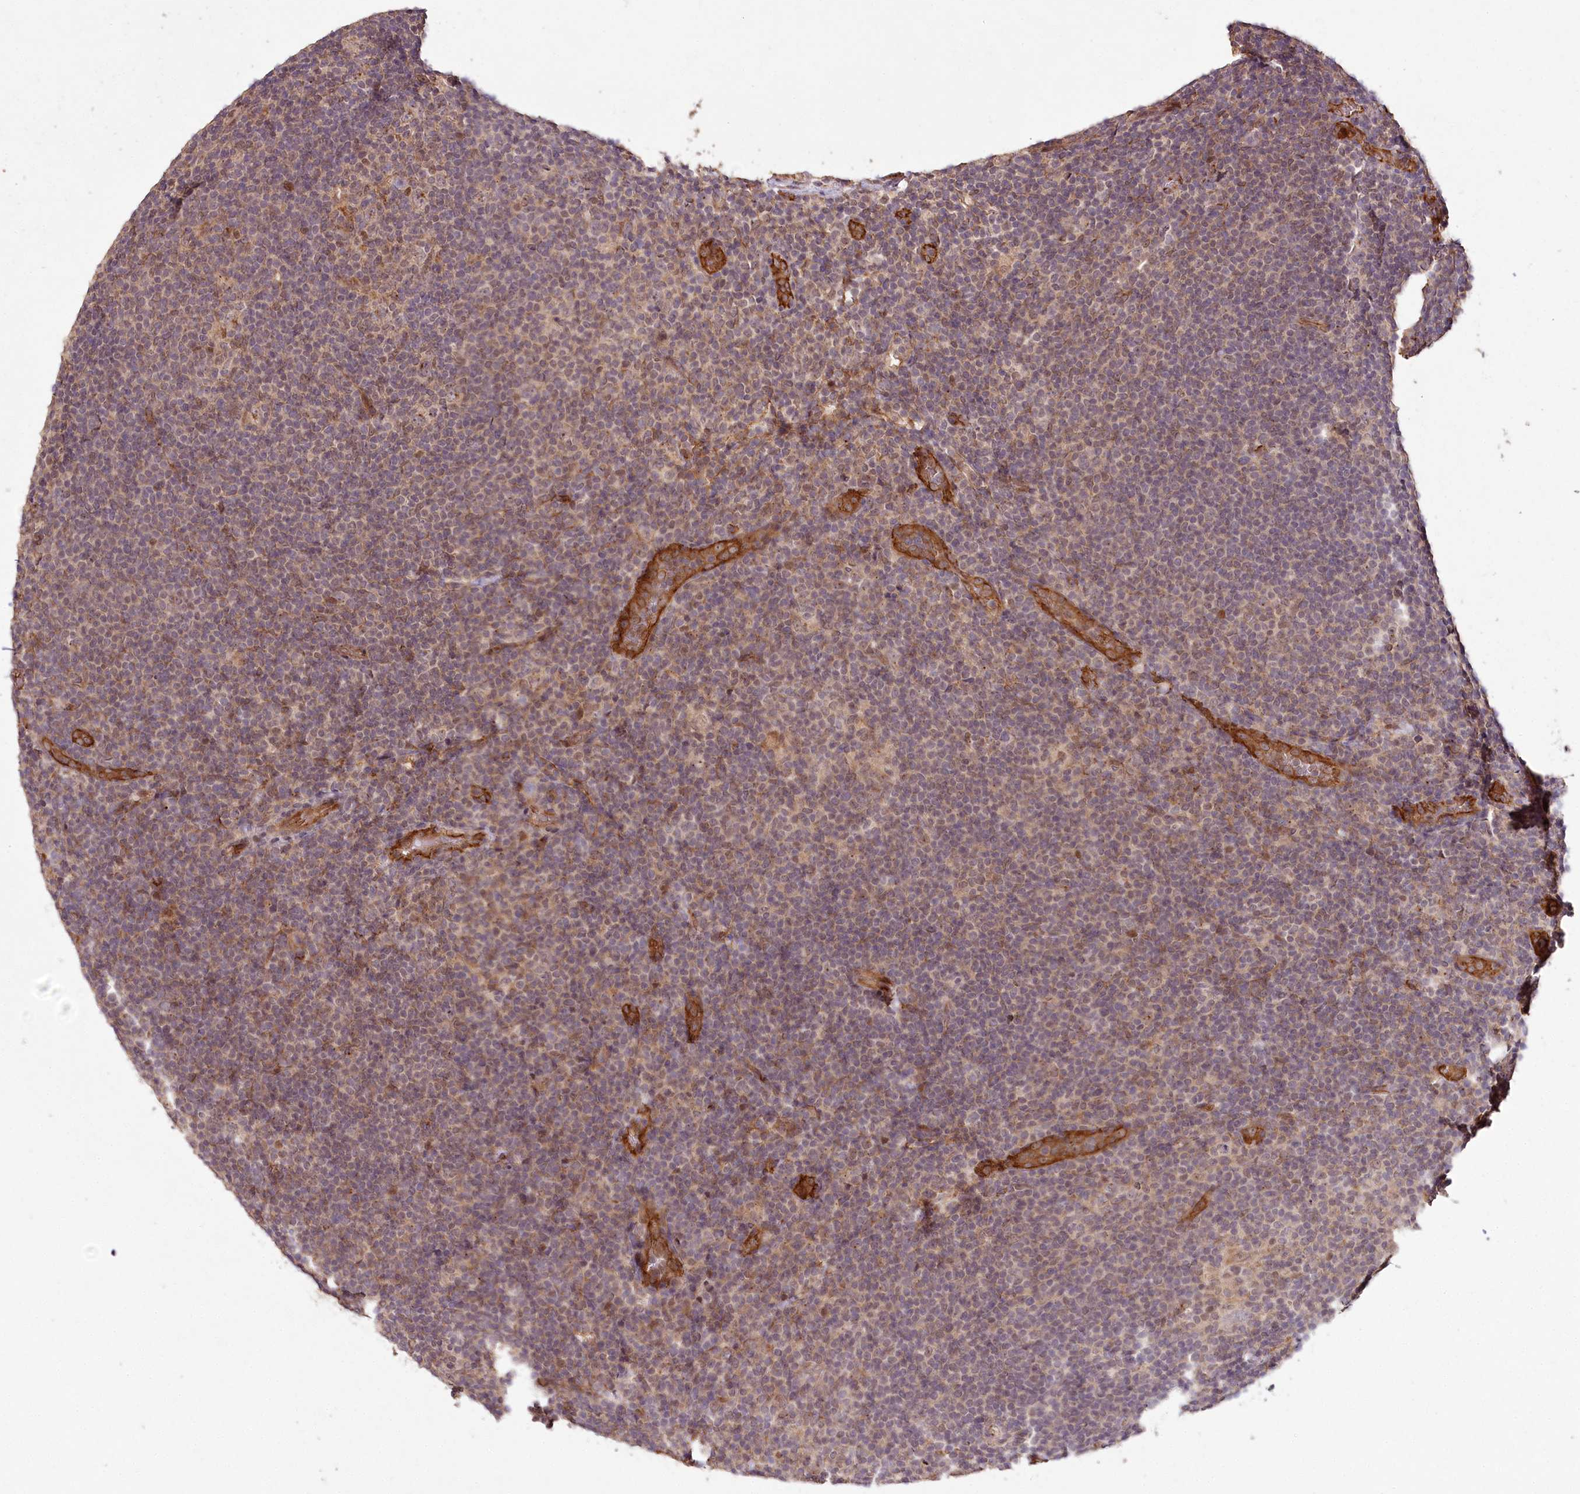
{"staining": {"intensity": "weak", "quantity": "<25%", "location": "cytoplasmic/membranous"}, "tissue": "lymphoma", "cell_type": "Tumor cells", "image_type": "cancer", "snomed": [{"axis": "morphology", "description": "Hodgkin's disease, NOS"}, {"axis": "topography", "description": "Lymph node"}], "caption": "Lymphoma was stained to show a protein in brown. There is no significant positivity in tumor cells.", "gene": "ALKBH8", "patient": {"sex": "female", "age": 57}}